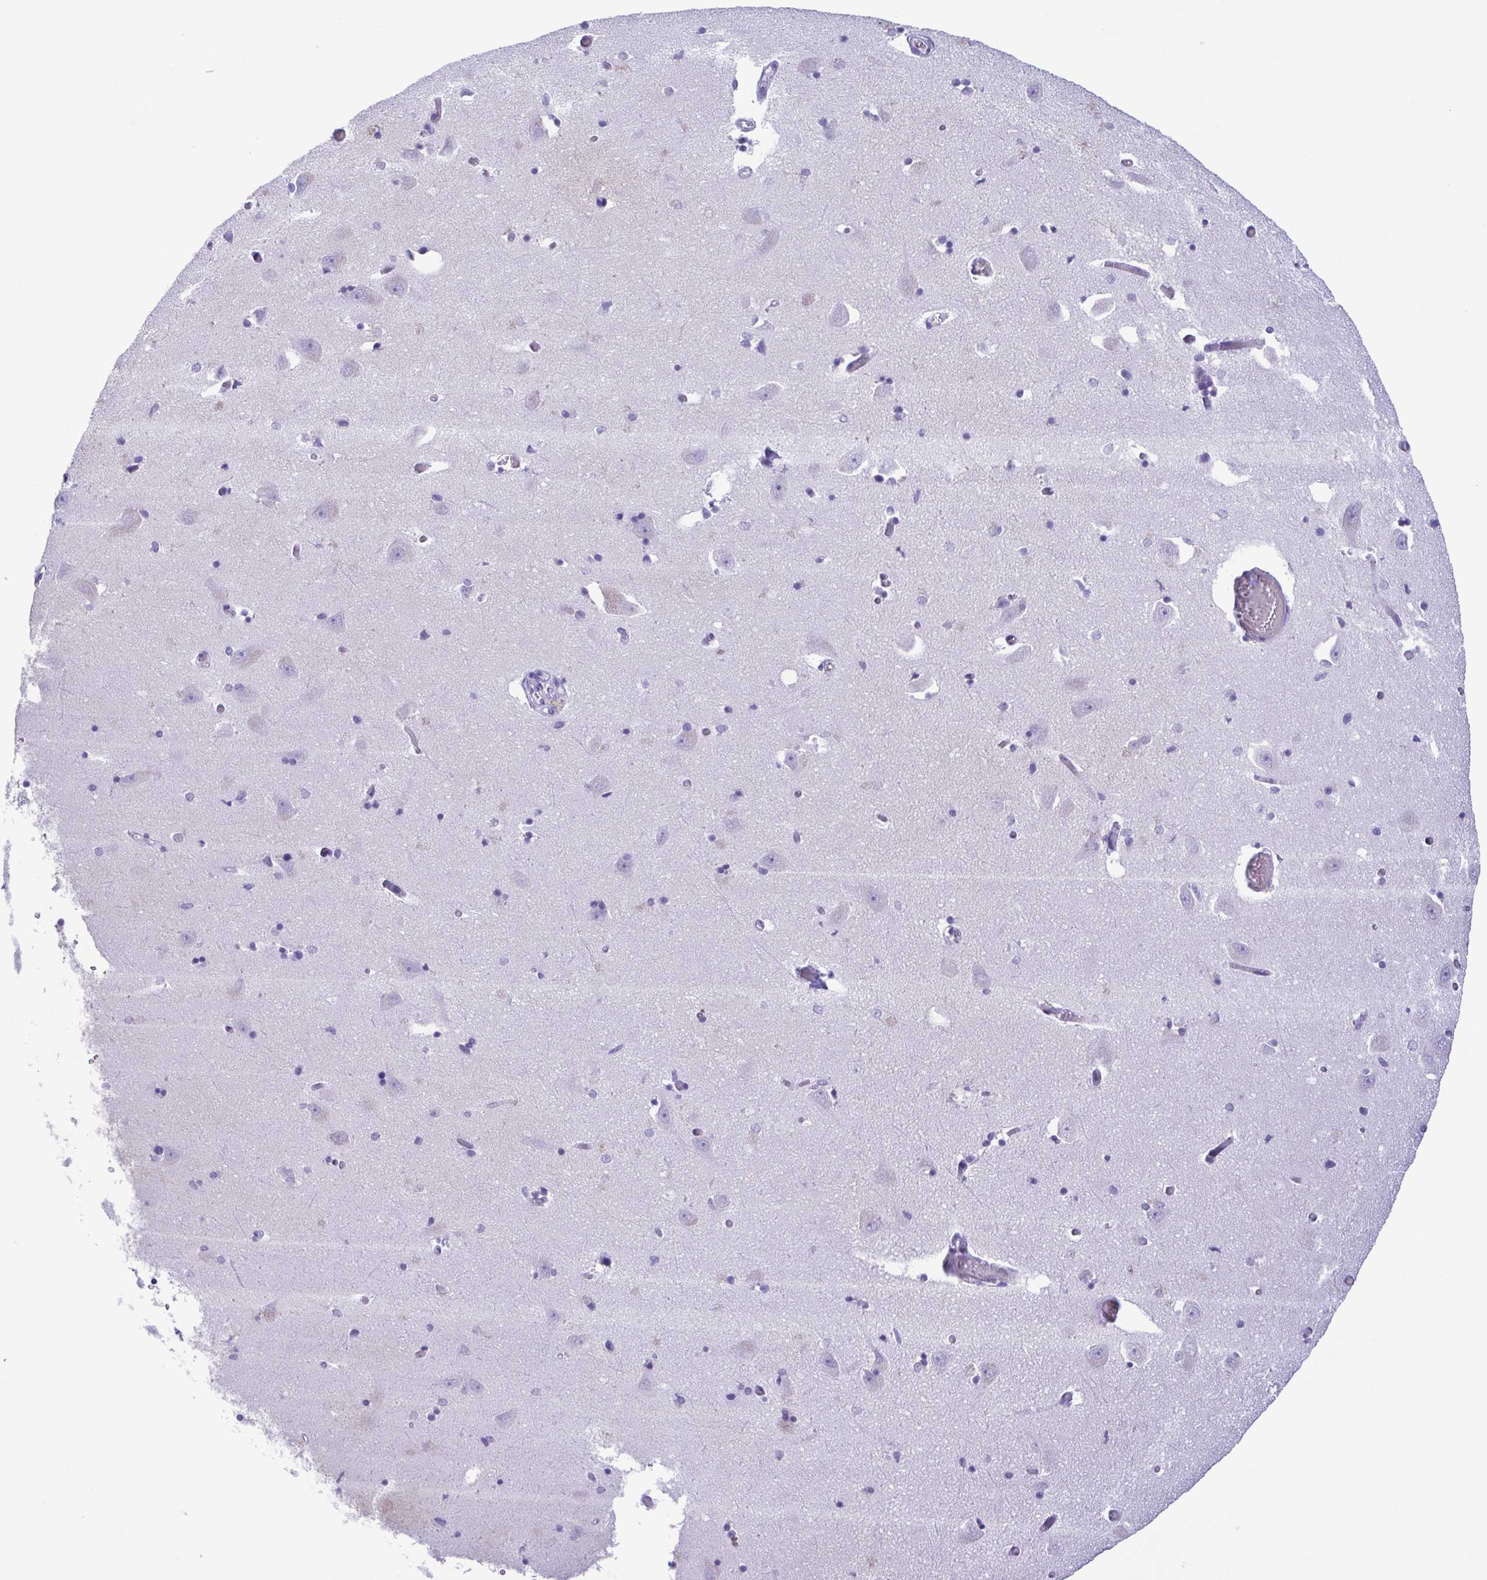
{"staining": {"intensity": "negative", "quantity": "none", "location": "none"}, "tissue": "caudate", "cell_type": "Glial cells", "image_type": "normal", "snomed": [{"axis": "morphology", "description": "Normal tissue, NOS"}, {"axis": "topography", "description": "Lateral ventricle wall"}, {"axis": "topography", "description": "Hippocampus"}], "caption": "This image is of normal caudate stained with immunohistochemistry (IHC) to label a protein in brown with the nuclei are counter-stained blue. There is no expression in glial cells. Nuclei are stained in blue.", "gene": "OVGP1", "patient": {"sex": "female", "age": 63}}